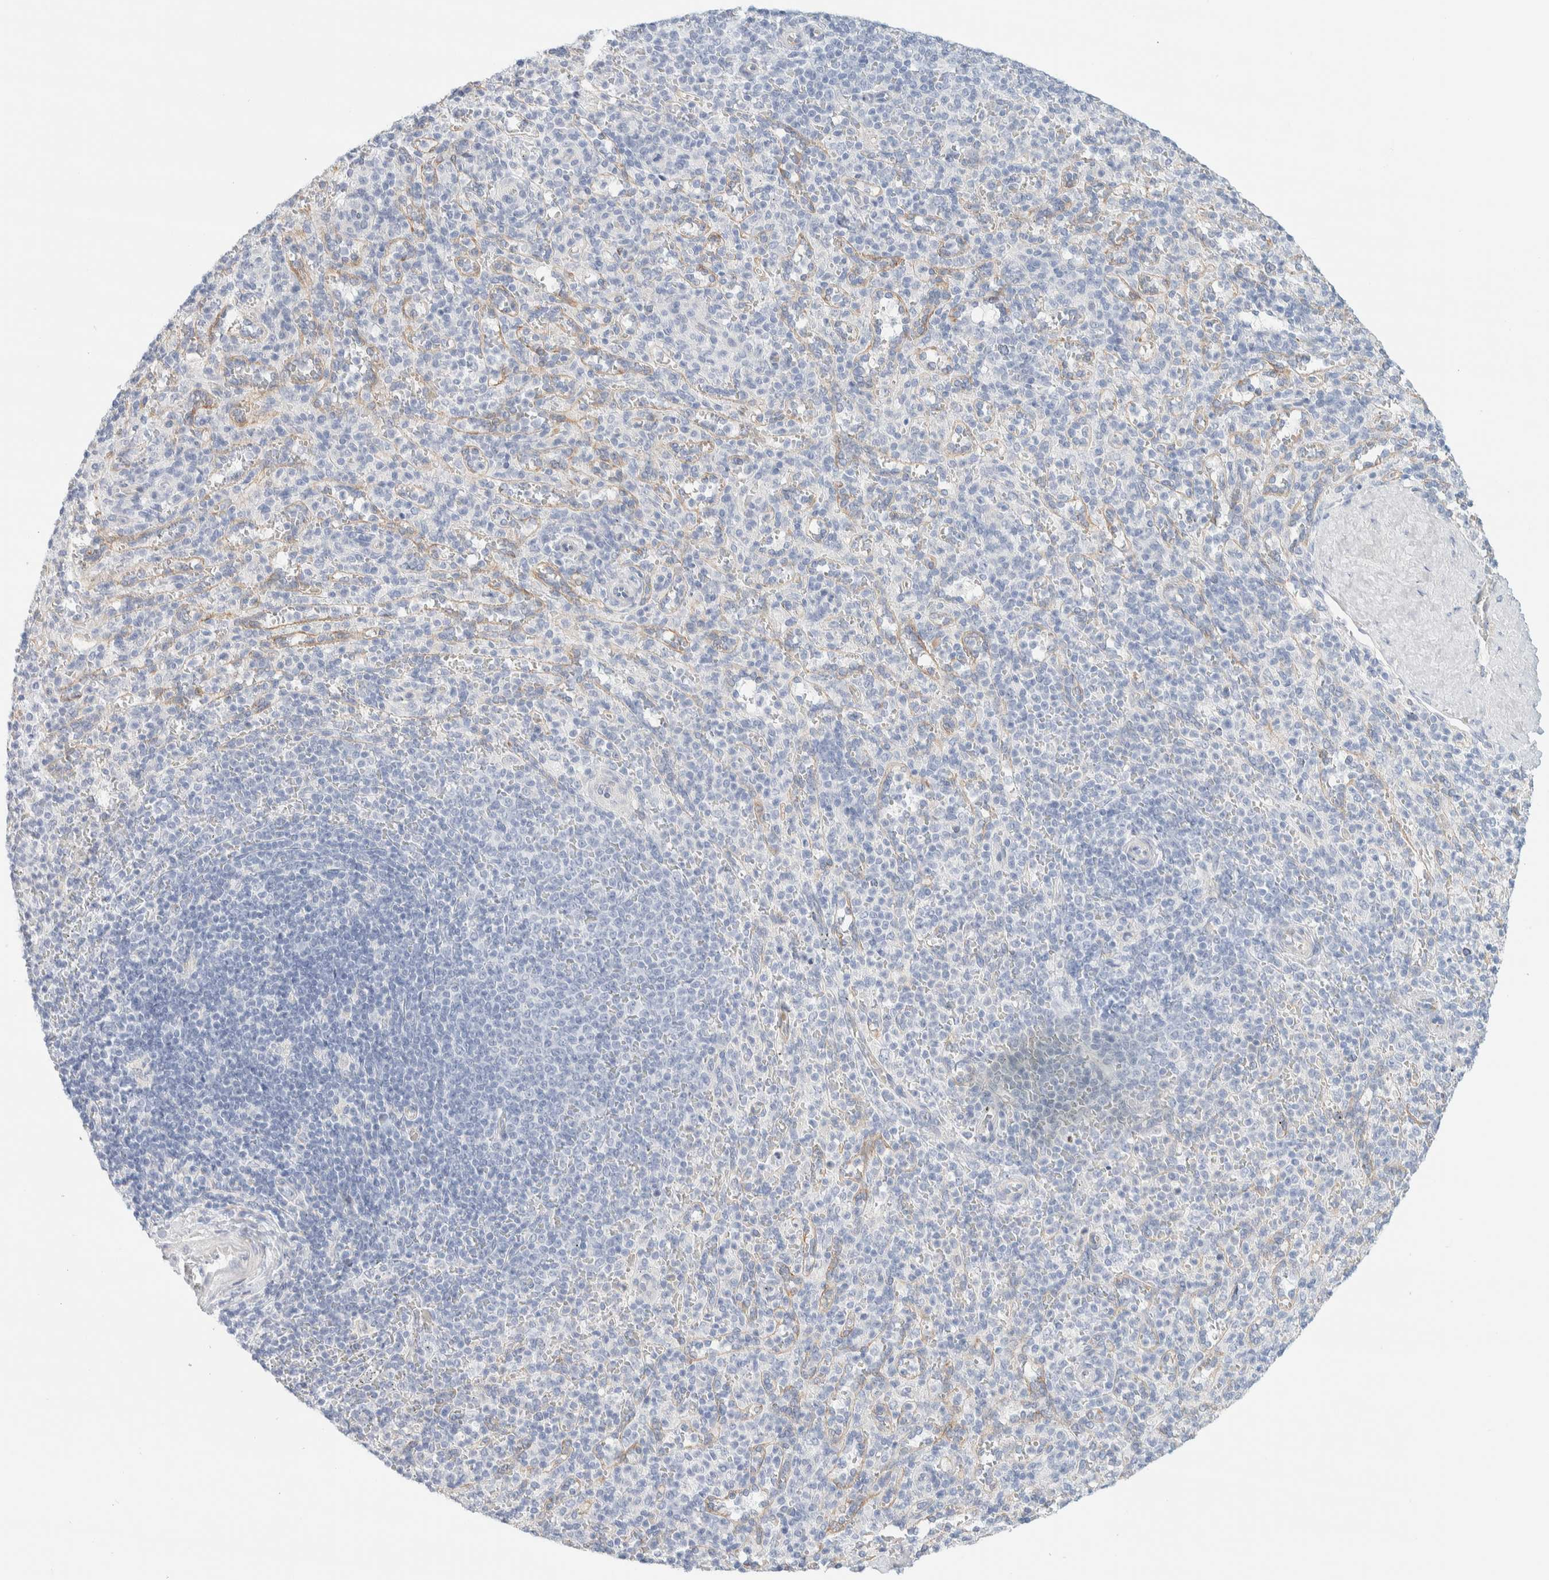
{"staining": {"intensity": "negative", "quantity": "none", "location": "none"}, "tissue": "spleen", "cell_type": "Cells in red pulp", "image_type": "normal", "snomed": [{"axis": "morphology", "description": "Normal tissue, NOS"}, {"axis": "topography", "description": "Spleen"}], "caption": "Human spleen stained for a protein using immunohistochemistry (IHC) displays no staining in cells in red pulp.", "gene": "ATCAY", "patient": {"sex": "male", "age": 36}}